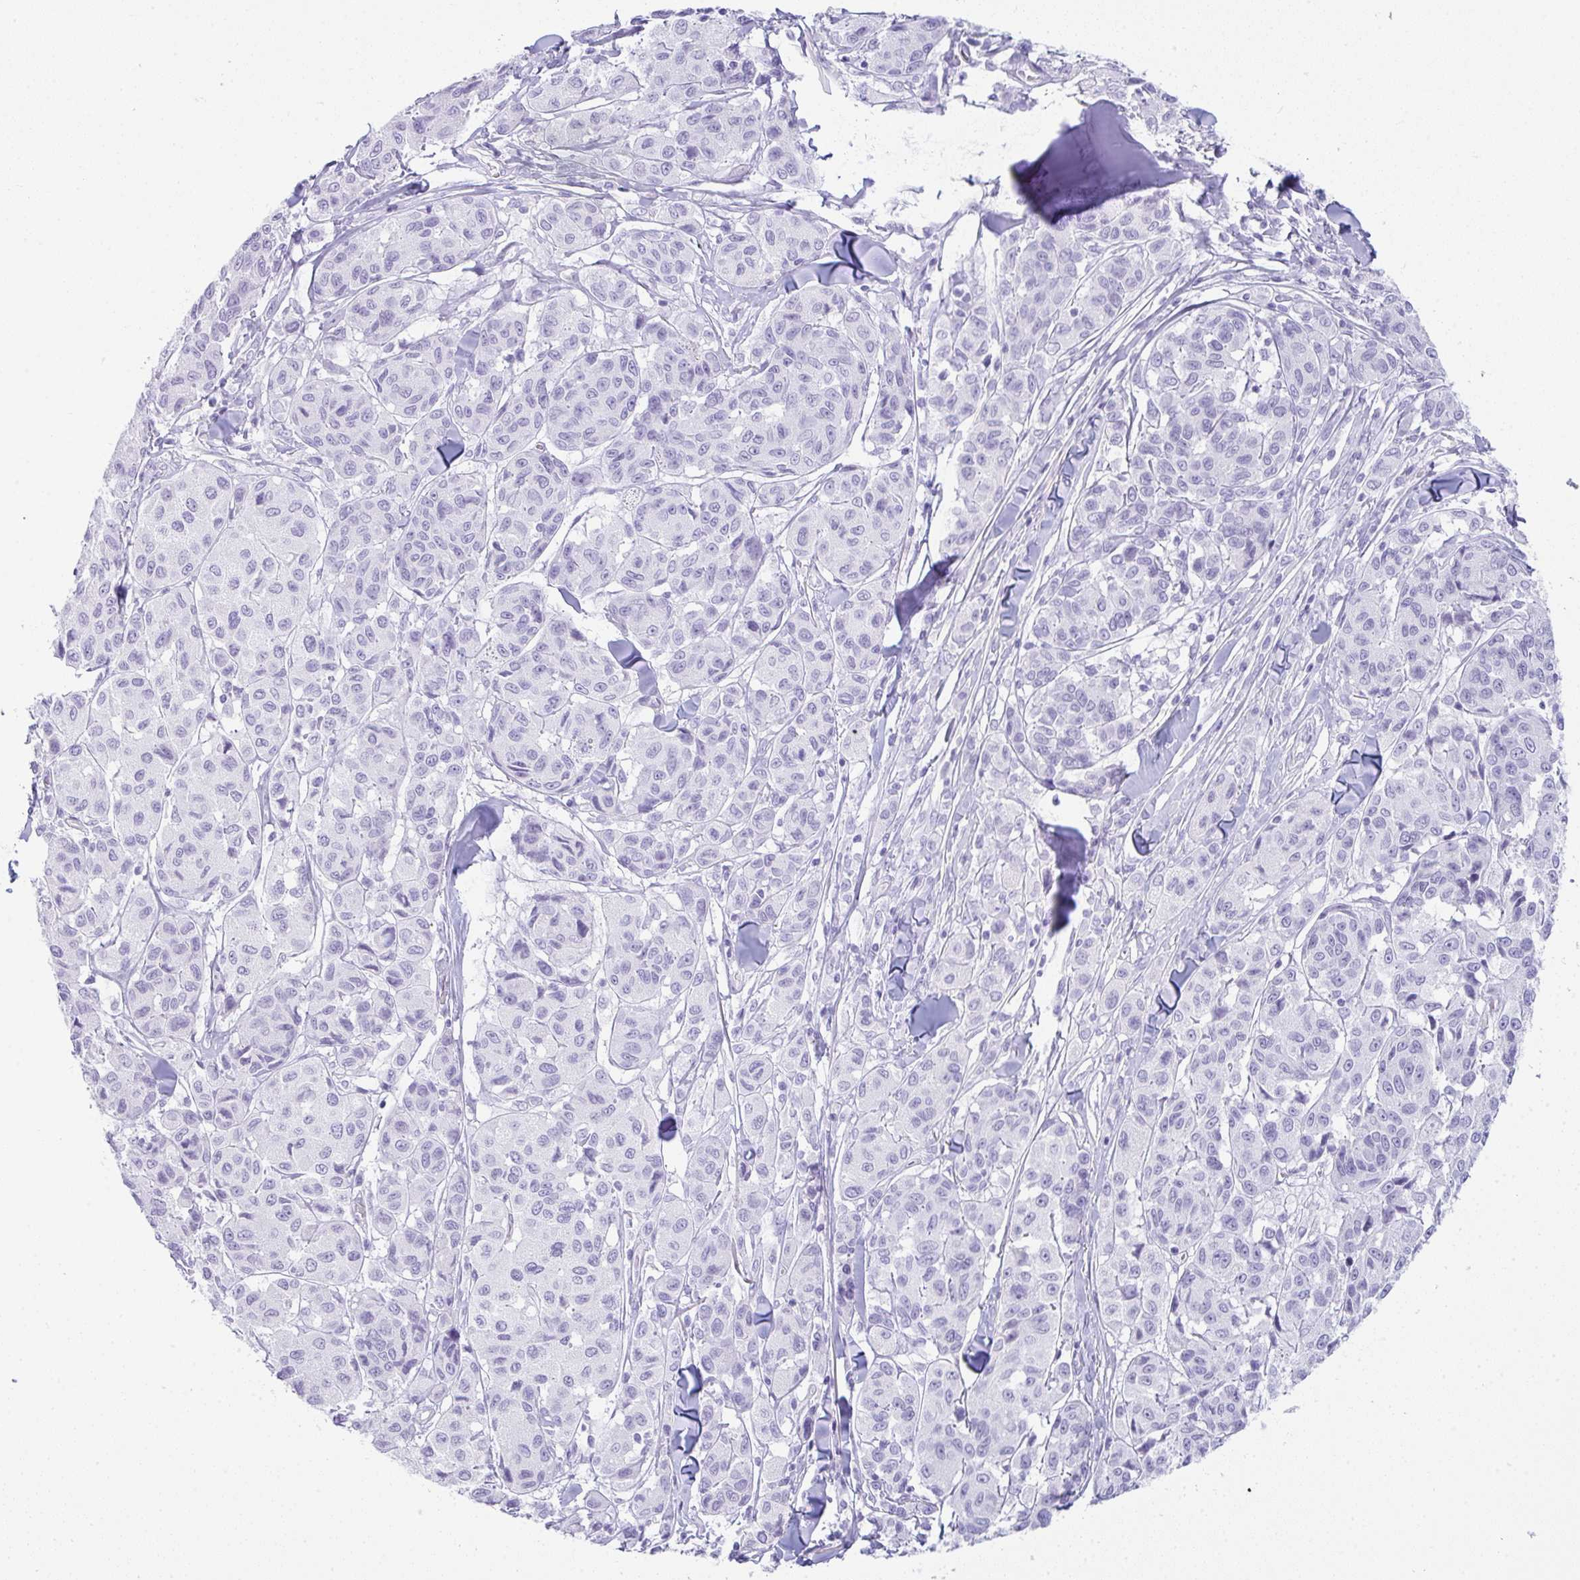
{"staining": {"intensity": "negative", "quantity": "none", "location": "none"}, "tissue": "melanoma", "cell_type": "Tumor cells", "image_type": "cancer", "snomed": [{"axis": "morphology", "description": "Malignant melanoma, NOS"}, {"axis": "topography", "description": "Skin"}], "caption": "This is an IHC histopathology image of human malignant melanoma. There is no expression in tumor cells.", "gene": "RASL10A", "patient": {"sex": "female", "age": 66}}